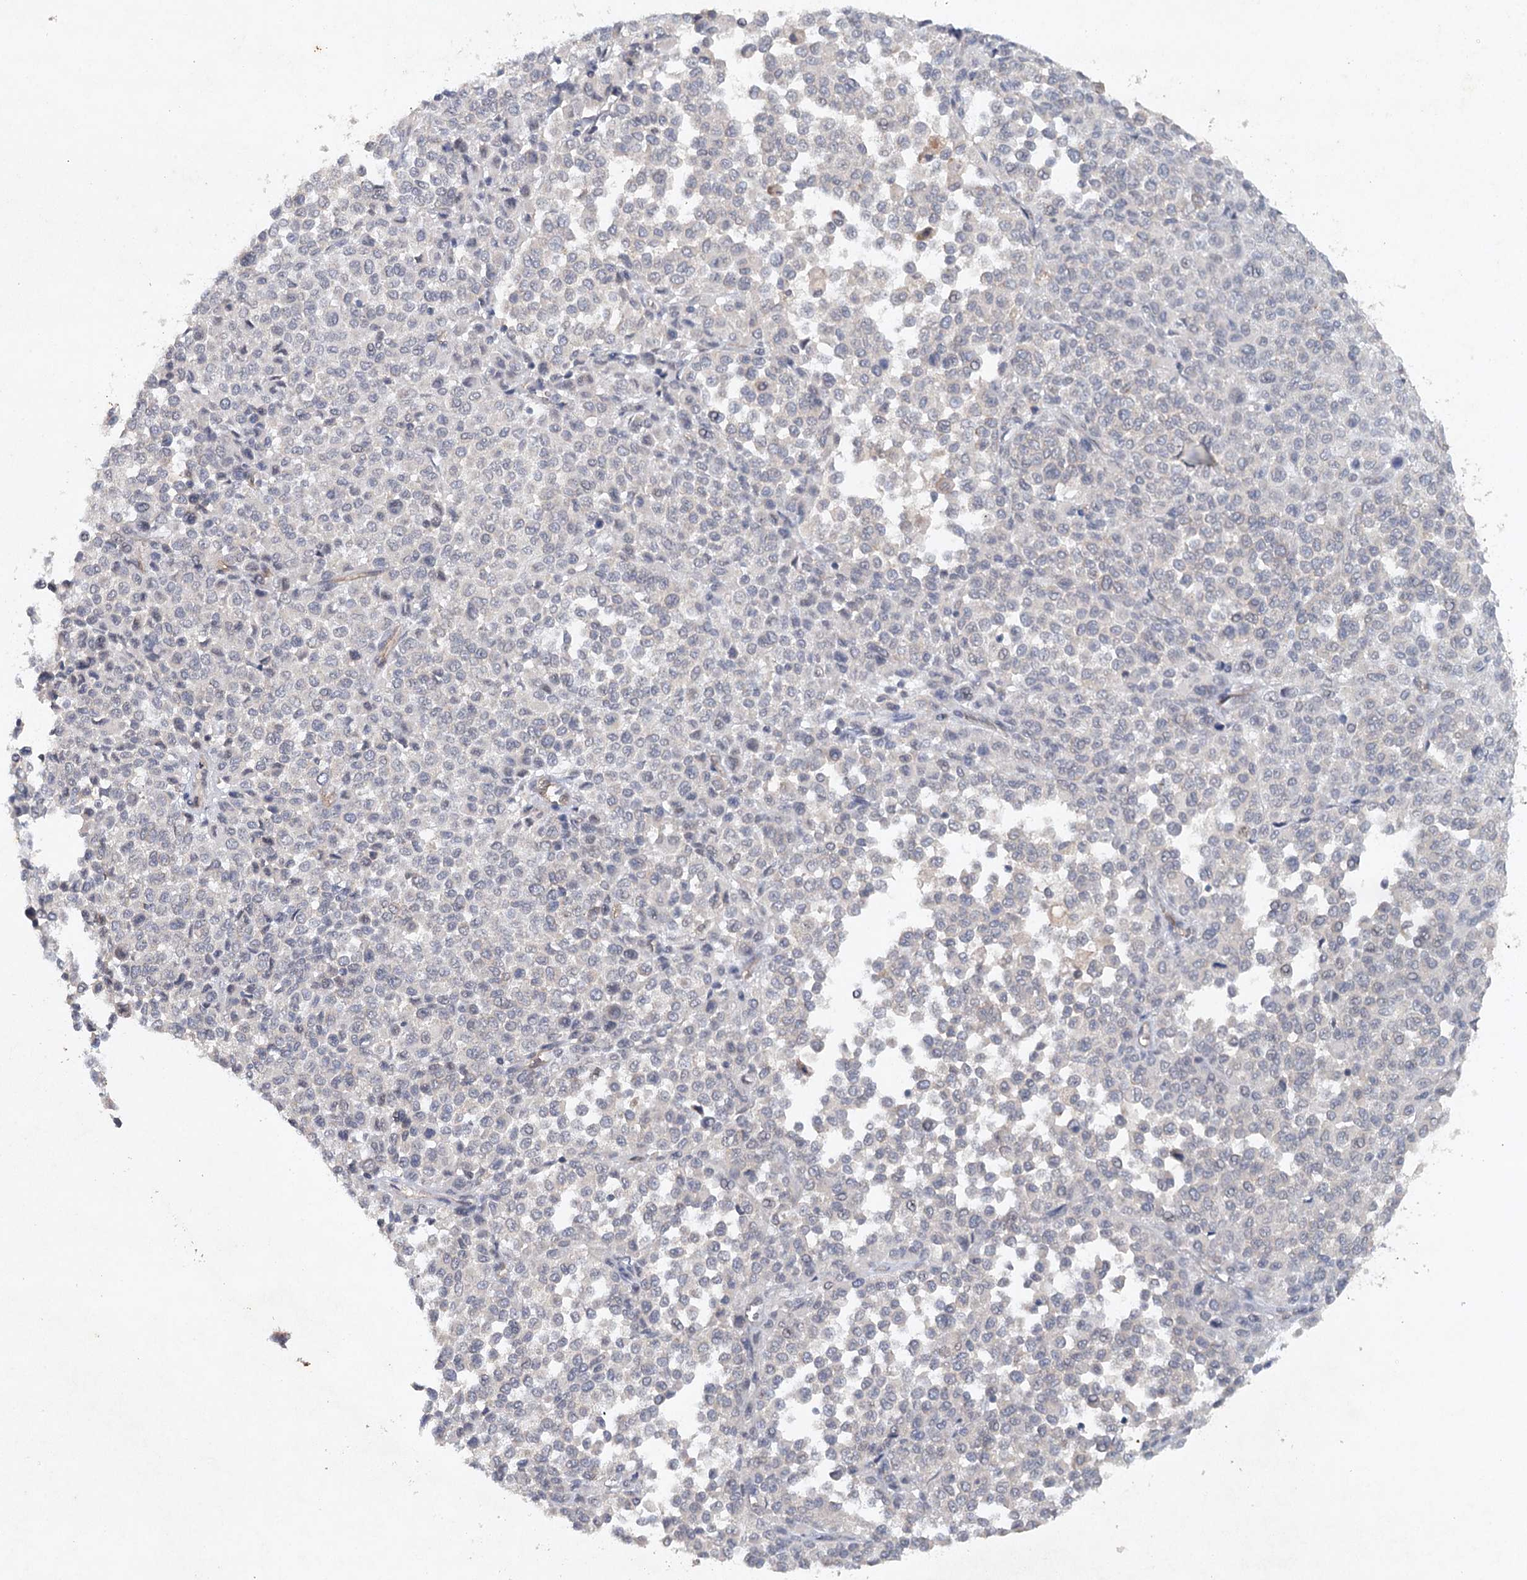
{"staining": {"intensity": "negative", "quantity": "none", "location": "none"}, "tissue": "melanoma", "cell_type": "Tumor cells", "image_type": "cancer", "snomed": [{"axis": "morphology", "description": "Malignant melanoma, Metastatic site"}, {"axis": "topography", "description": "Pancreas"}], "caption": "The histopathology image displays no staining of tumor cells in melanoma.", "gene": "SYNPO", "patient": {"sex": "female", "age": 30}}